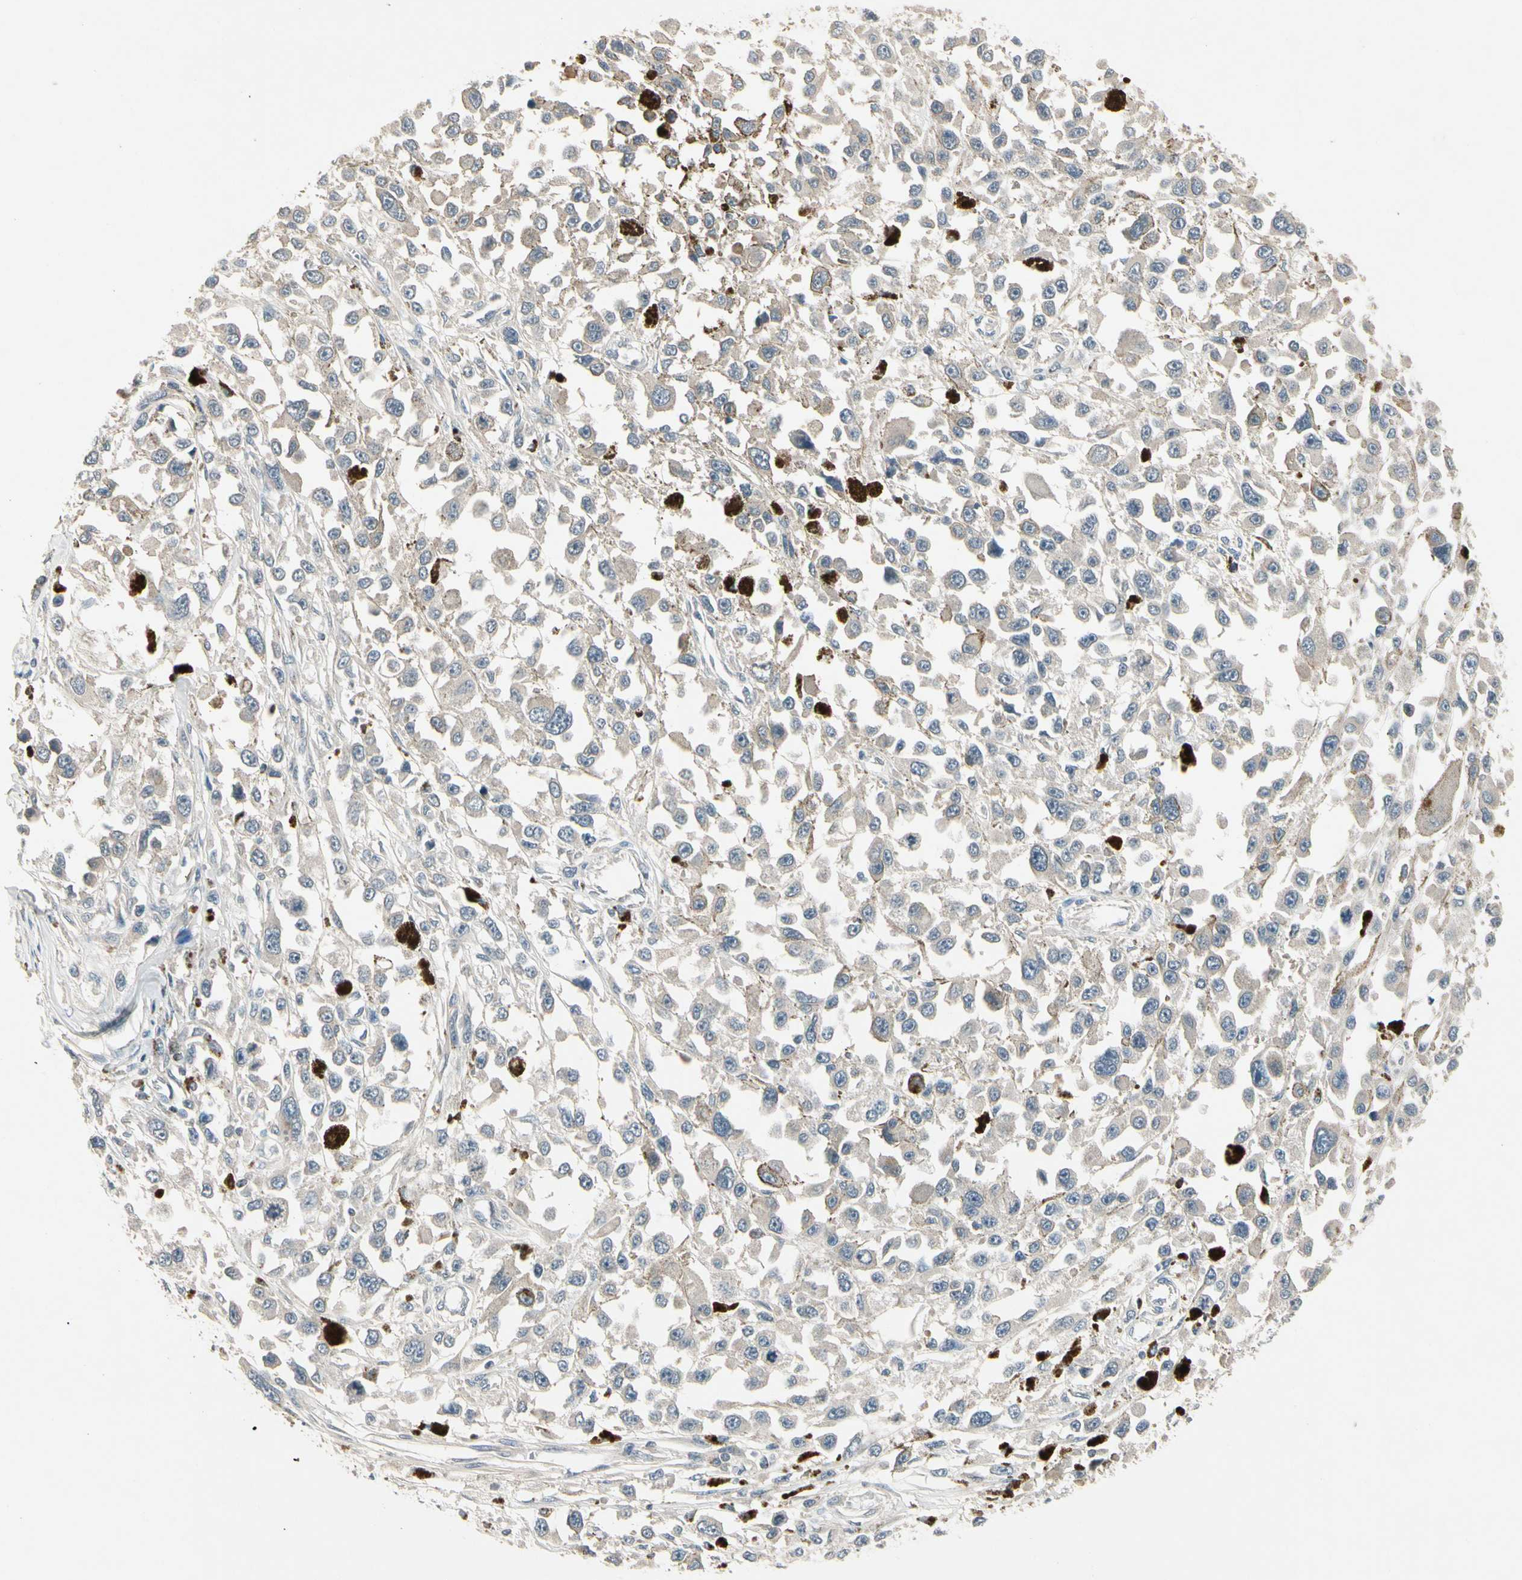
{"staining": {"intensity": "weak", "quantity": "25%-75%", "location": "cytoplasmic/membranous"}, "tissue": "melanoma", "cell_type": "Tumor cells", "image_type": "cancer", "snomed": [{"axis": "morphology", "description": "Malignant melanoma, Metastatic site"}, {"axis": "topography", "description": "Lymph node"}], "caption": "Melanoma stained with DAB immunohistochemistry demonstrates low levels of weak cytoplasmic/membranous positivity in approximately 25%-75% of tumor cells. Immunohistochemistry (ihc) stains the protein of interest in brown and the nuclei are stained blue.", "gene": "CCL4", "patient": {"sex": "male", "age": 59}}